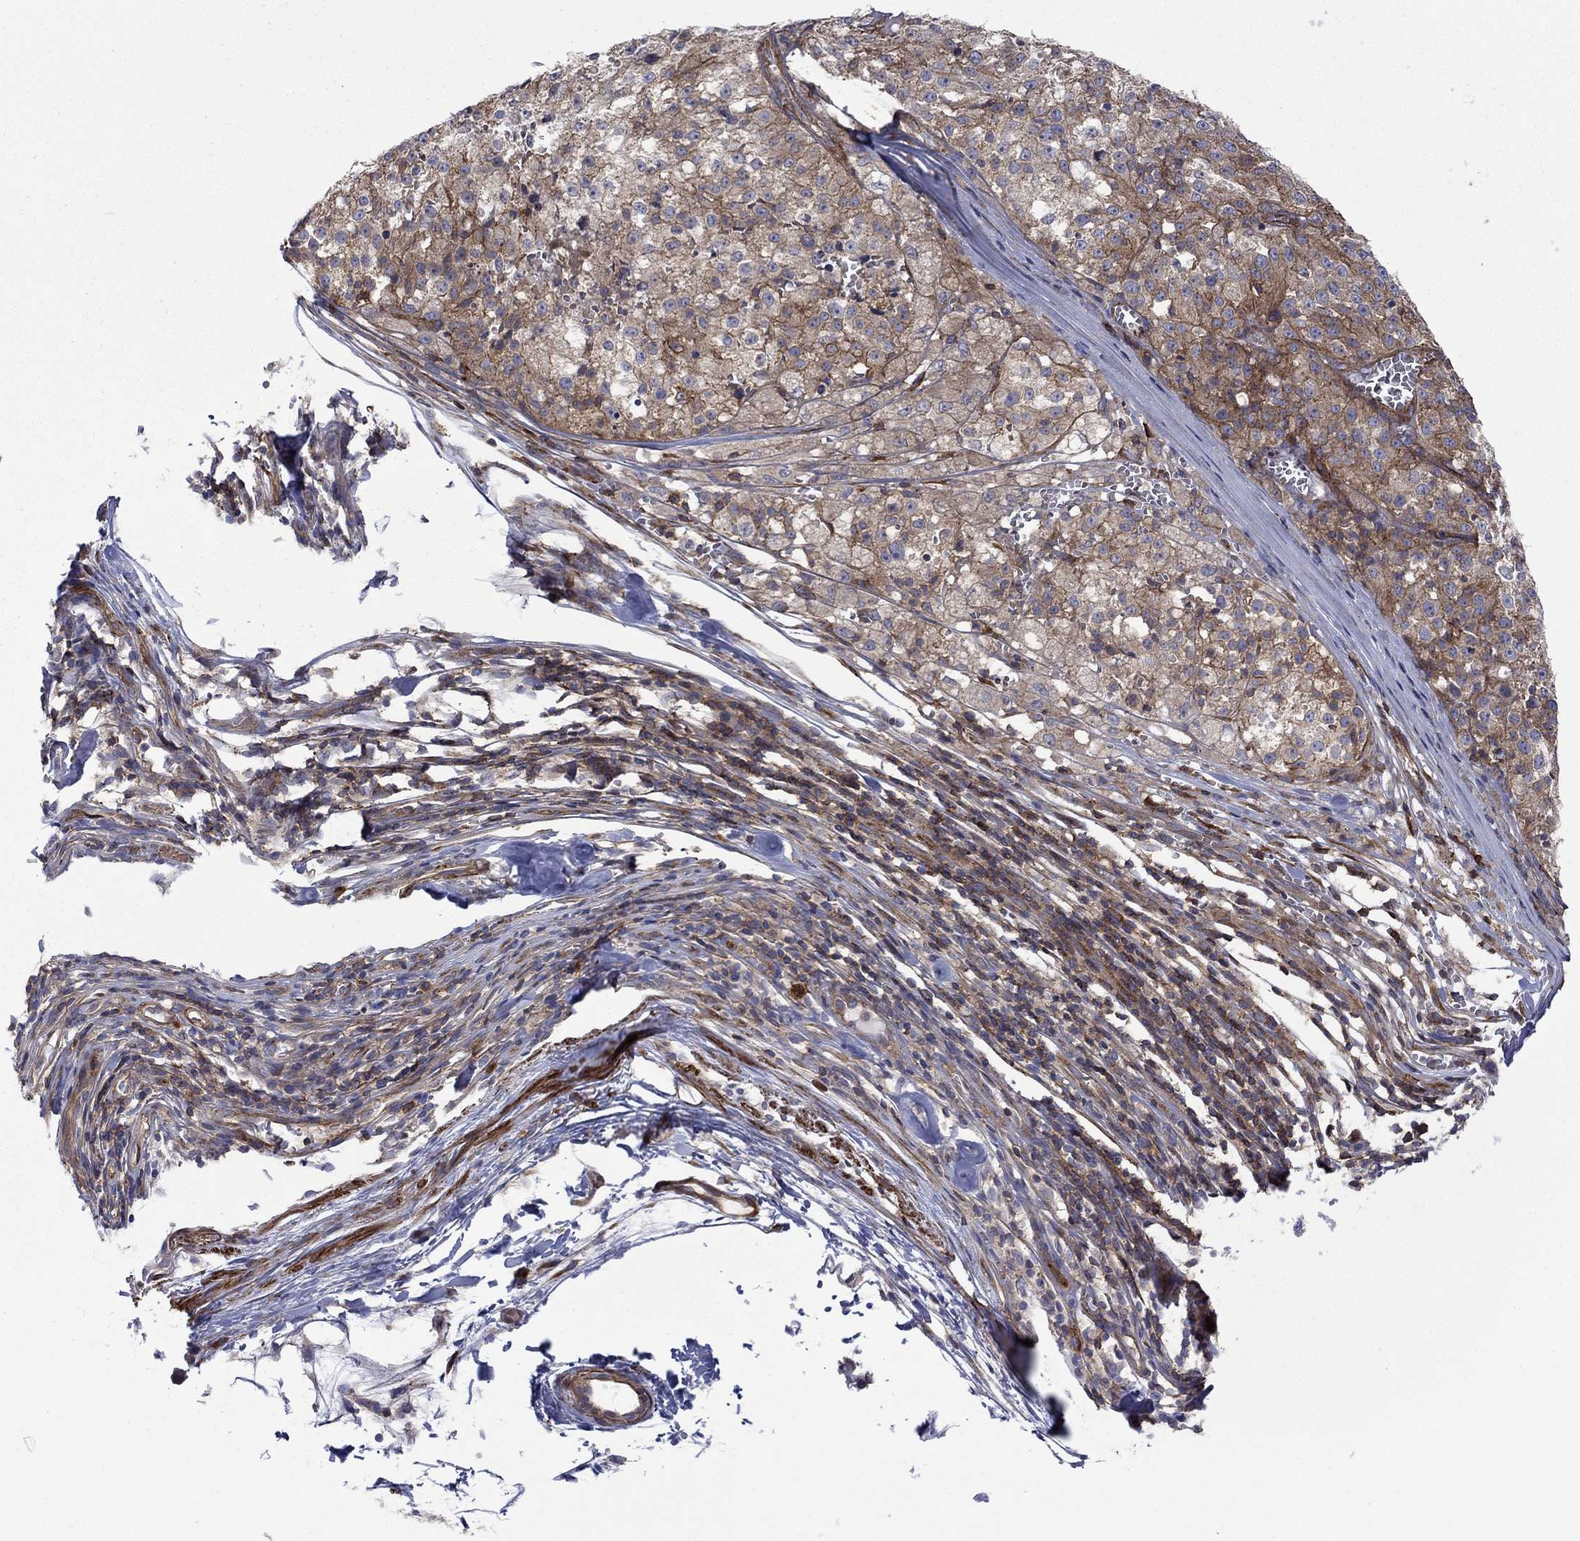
{"staining": {"intensity": "moderate", "quantity": "25%-75%", "location": "cytoplasmic/membranous"}, "tissue": "melanoma", "cell_type": "Tumor cells", "image_type": "cancer", "snomed": [{"axis": "morphology", "description": "Malignant melanoma, Metastatic site"}, {"axis": "topography", "description": "Lymph node"}], "caption": "An immunohistochemistry histopathology image of tumor tissue is shown. Protein staining in brown shows moderate cytoplasmic/membranous positivity in melanoma within tumor cells.", "gene": "PAG1", "patient": {"sex": "female", "age": 64}}